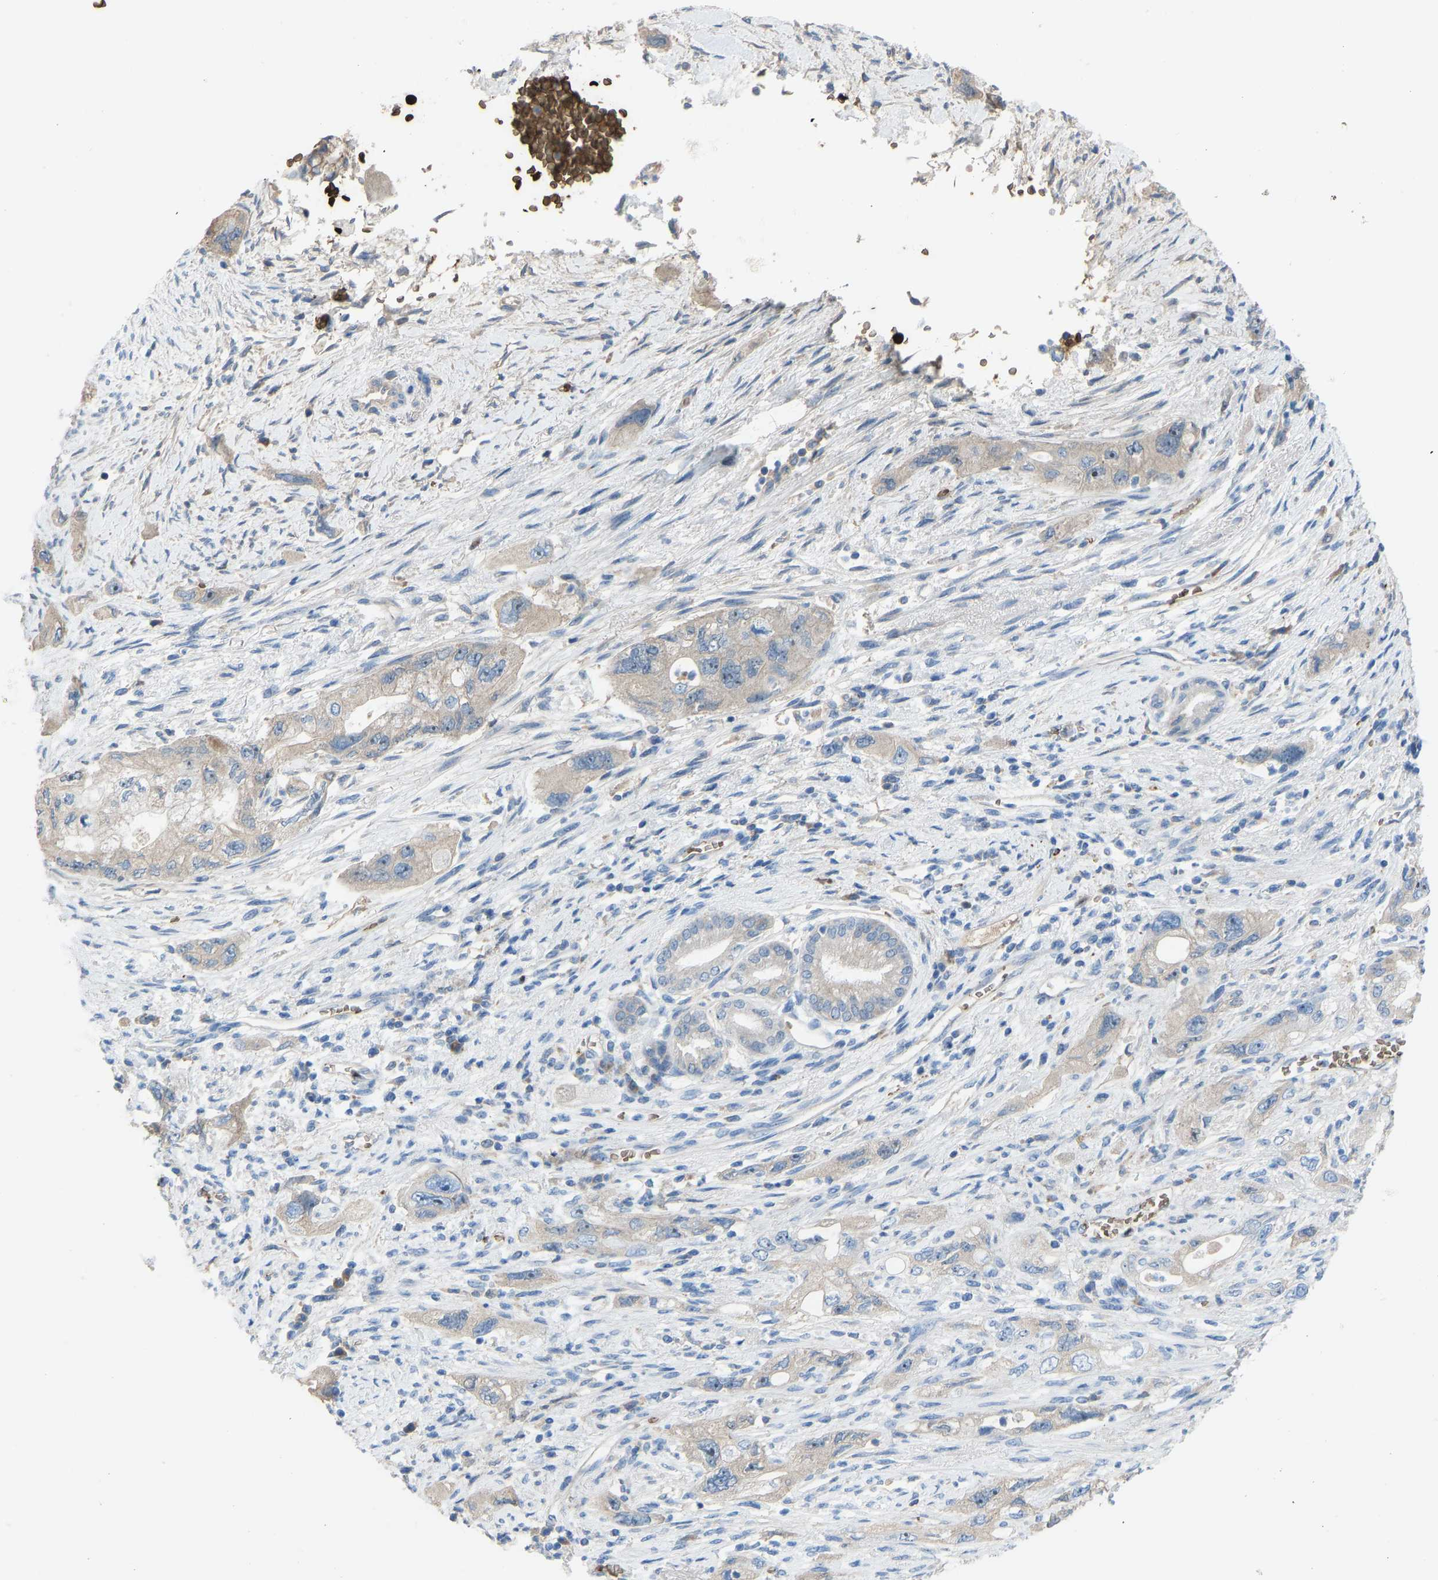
{"staining": {"intensity": "negative", "quantity": "none", "location": "none"}, "tissue": "pancreatic cancer", "cell_type": "Tumor cells", "image_type": "cancer", "snomed": [{"axis": "morphology", "description": "Adenocarcinoma, NOS"}, {"axis": "topography", "description": "Pancreas"}], "caption": "This is an immunohistochemistry (IHC) histopathology image of adenocarcinoma (pancreatic). There is no positivity in tumor cells.", "gene": "PIGS", "patient": {"sex": "female", "age": 73}}